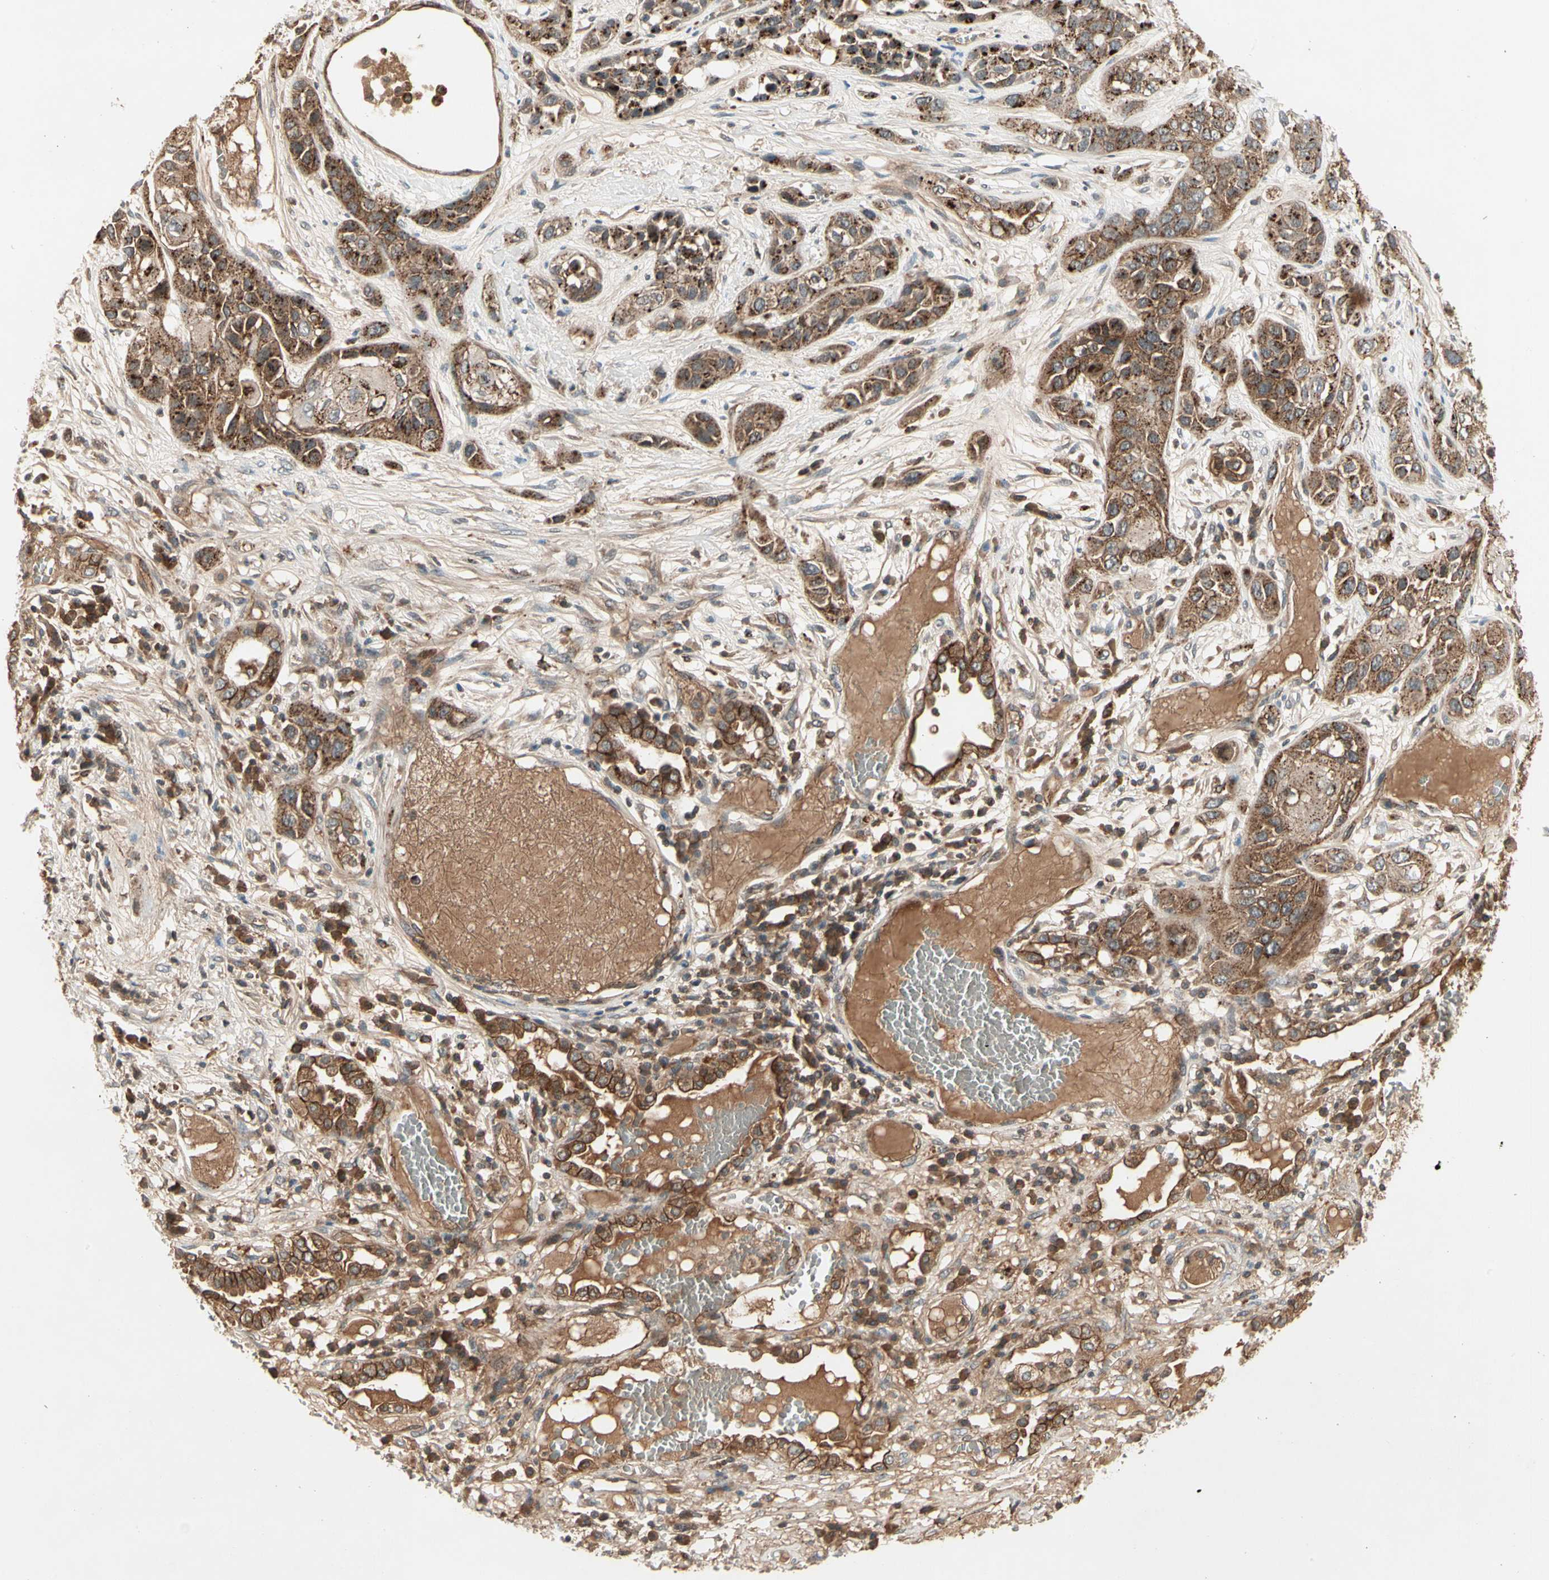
{"staining": {"intensity": "strong", "quantity": ">75%", "location": "cytoplasmic/membranous"}, "tissue": "lung cancer", "cell_type": "Tumor cells", "image_type": "cancer", "snomed": [{"axis": "morphology", "description": "Squamous cell carcinoma, NOS"}, {"axis": "topography", "description": "Lung"}], "caption": "A high-resolution photomicrograph shows immunohistochemistry staining of lung cancer (squamous cell carcinoma), which reveals strong cytoplasmic/membranous expression in about >75% of tumor cells.", "gene": "FLOT1", "patient": {"sex": "male", "age": 71}}